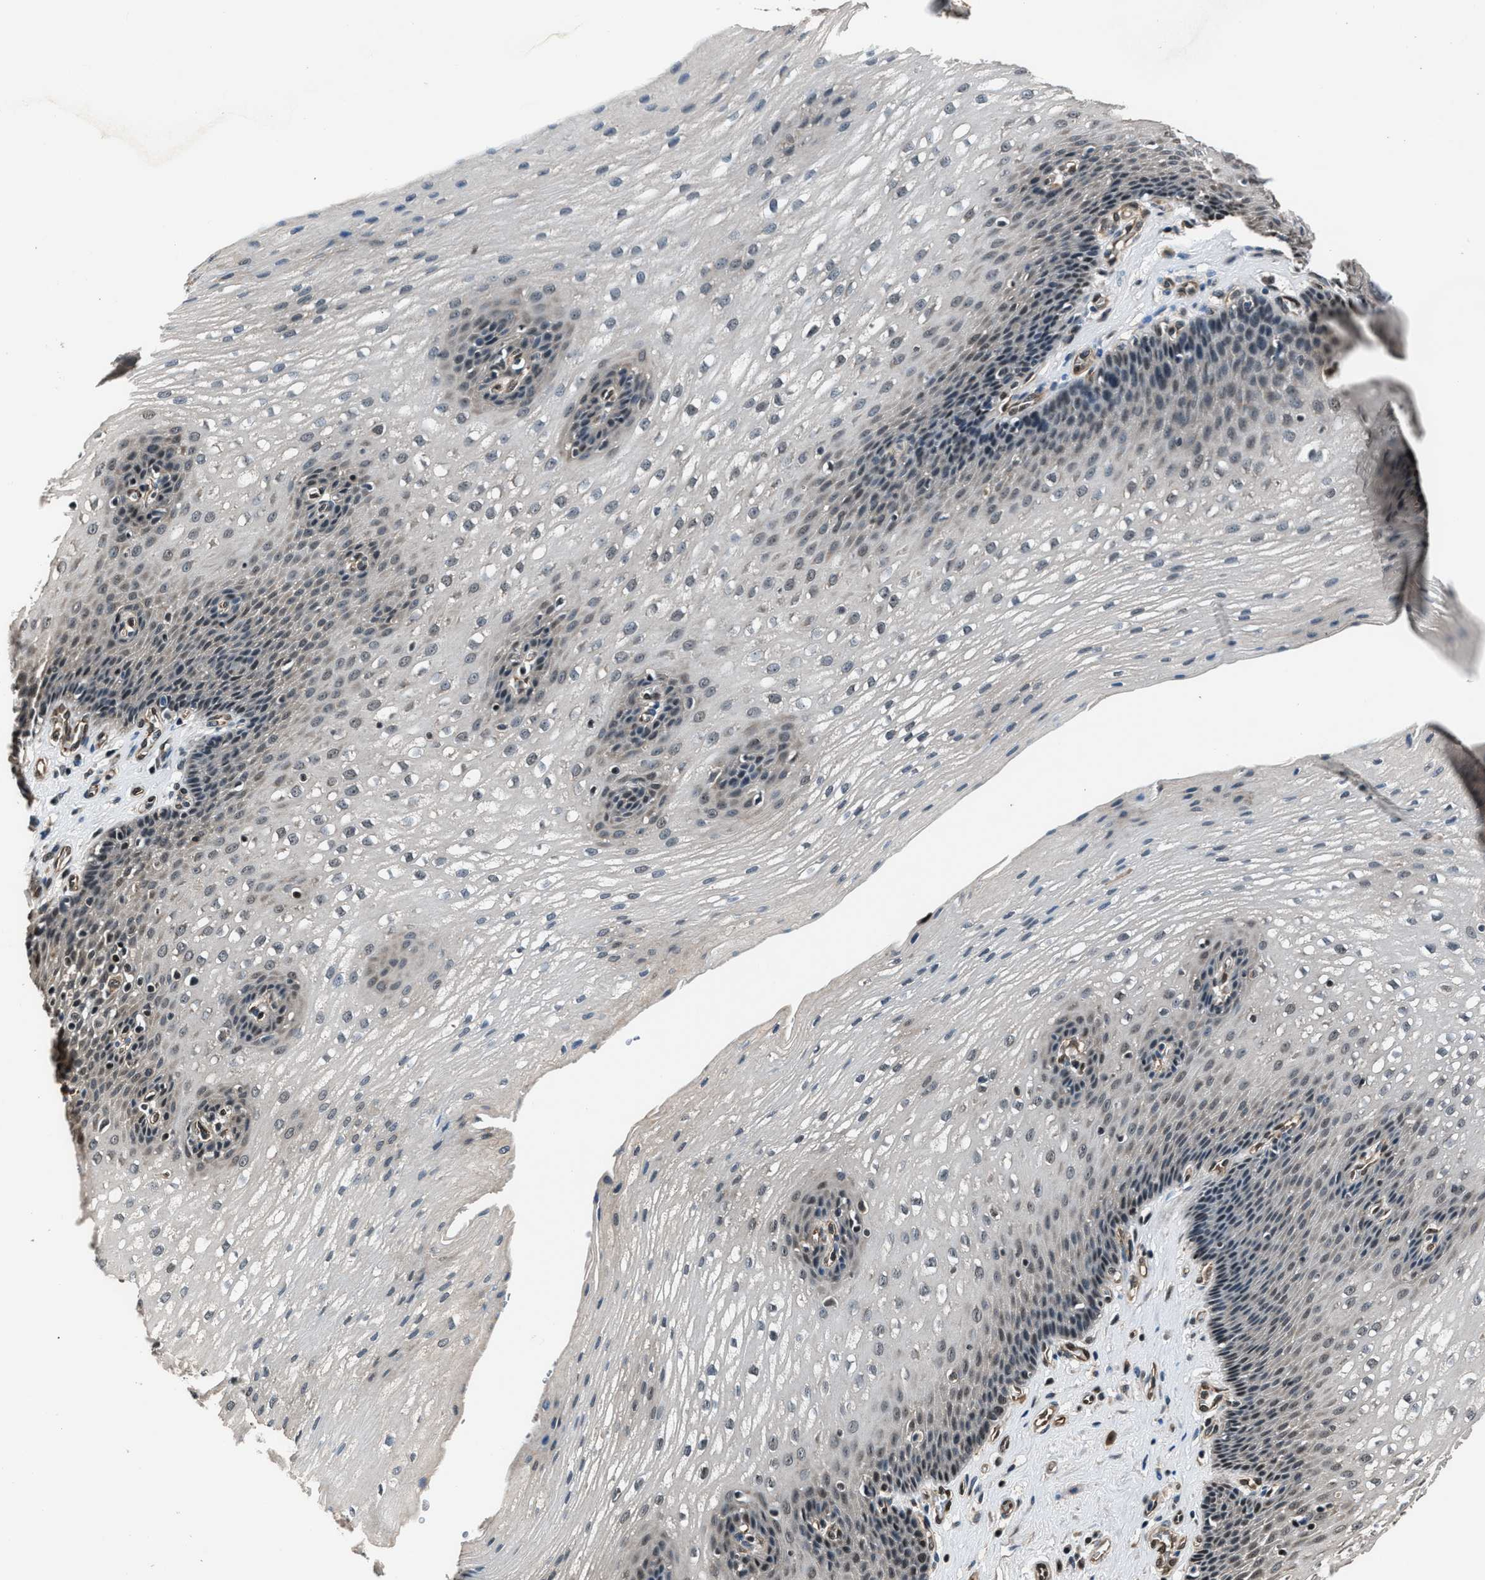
{"staining": {"intensity": "weak", "quantity": "<25%", "location": "nuclear"}, "tissue": "esophagus", "cell_type": "Squamous epithelial cells", "image_type": "normal", "snomed": [{"axis": "morphology", "description": "Normal tissue, NOS"}, {"axis": "topography", "description": "Esophagus"}], "caption": "Image shows no significant protein expression in squamous epithelial cells of normal esophagus. (Stains: DAB immunohistochemistry (IHC) with hematoxylin counter stain, Microscopy: brightfield microscopy at high magnification).", "gene": "DFFA", "patient": {"sex": "male", "age": 48}}